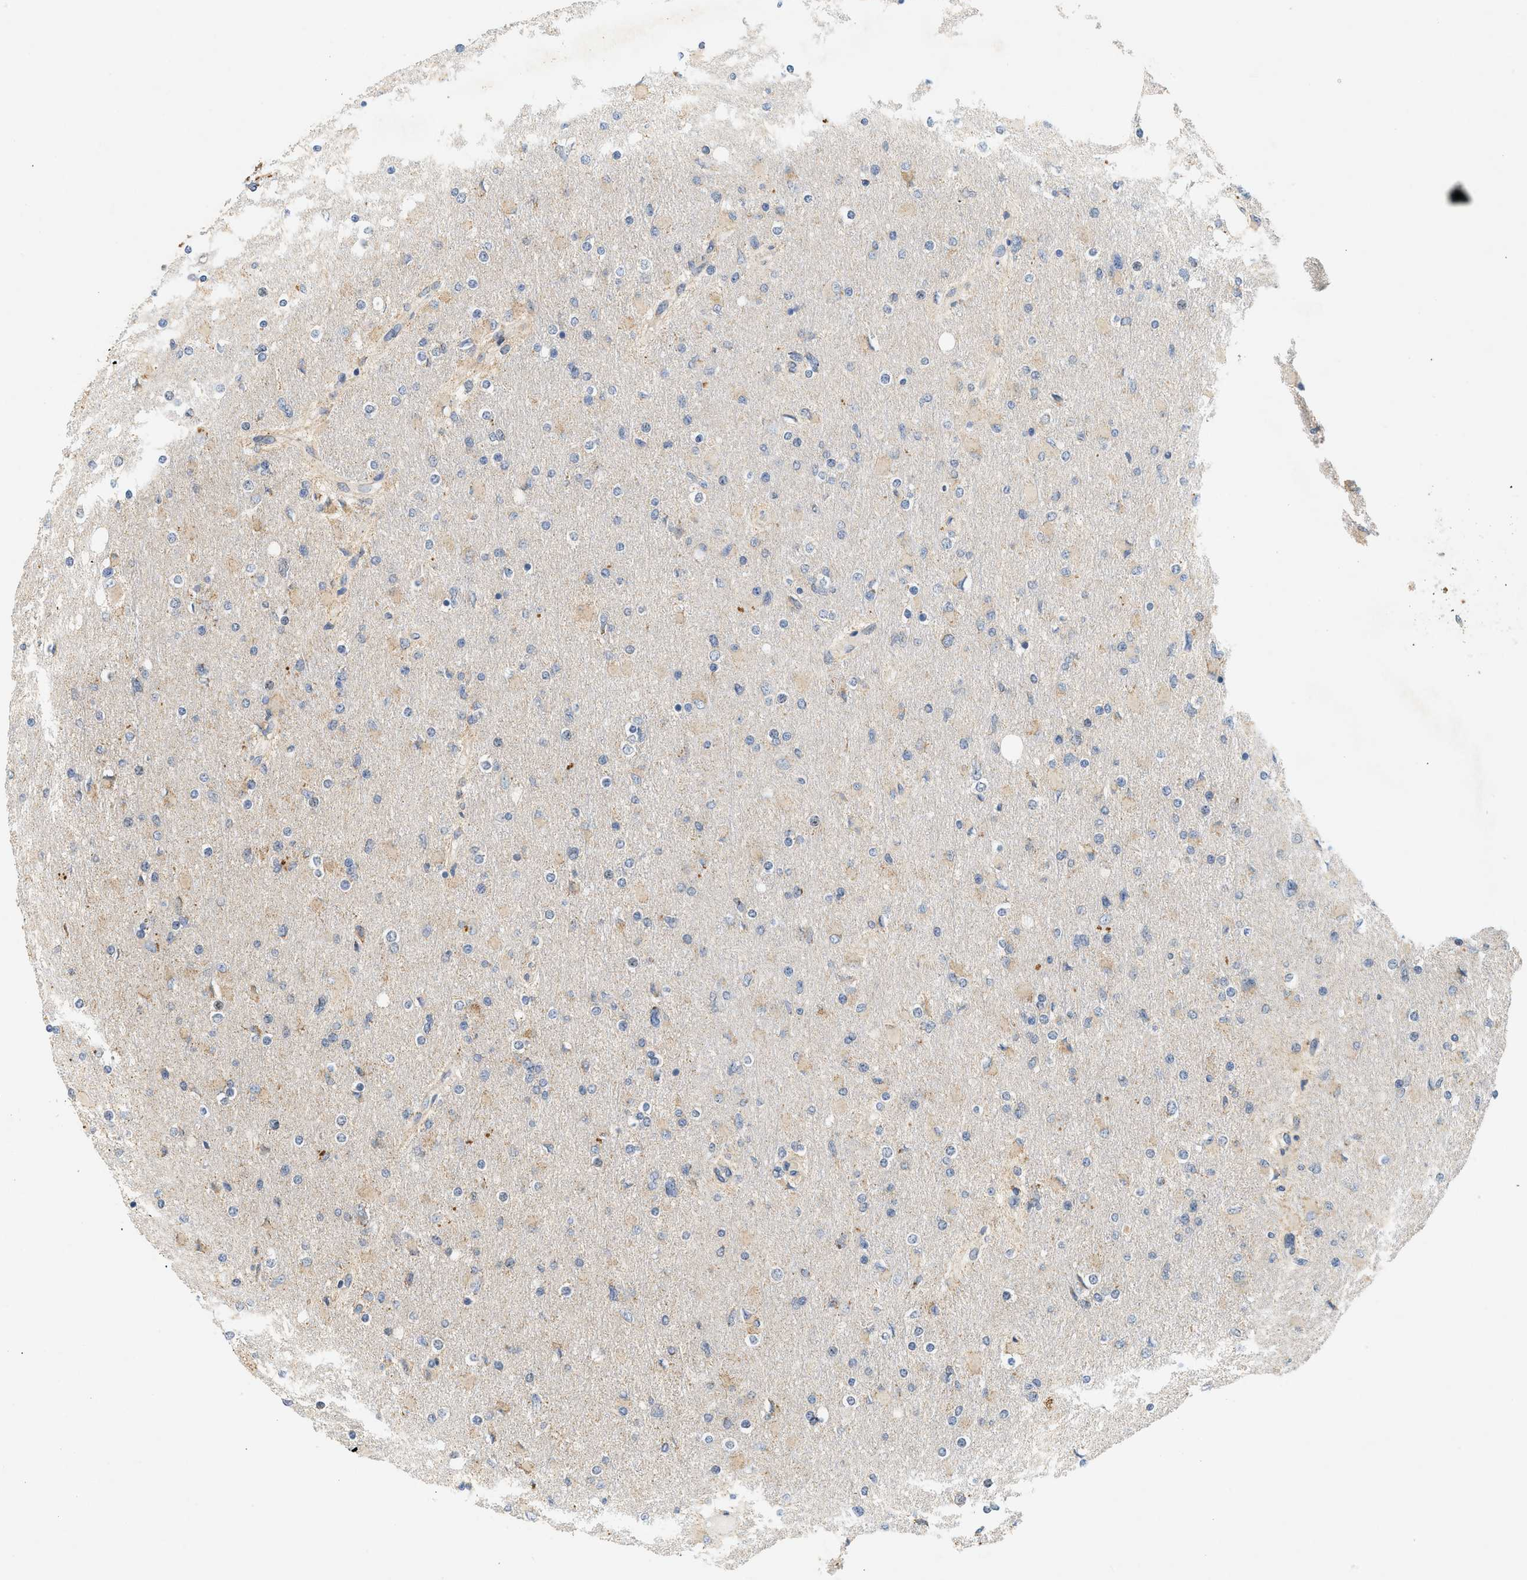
{"staining": {"intensity": "weak", "quantity": "<25%", "location": "cytoplasmic/membranous"}, "tissue": "glioma", "cell_type": "Tumor cells", "image_type": "cancer", "snomed": [{"axis": "morphology", "description": "Glioma, malignant, High grade"}, {"axis": "topography", "description": "Cerebral cortex"}], "caption": "A micrograph of malignant glioma (high-grade) stained for a protein reveals no brown staining in tumor cells. Brightfield microscopy of immunohistochemistry (IHC) stained with DAB (brown) and hematoxylin (blue), captured at high magnification.", "gene": "MCU", "patient": {"sex": "female", "age": 36}}